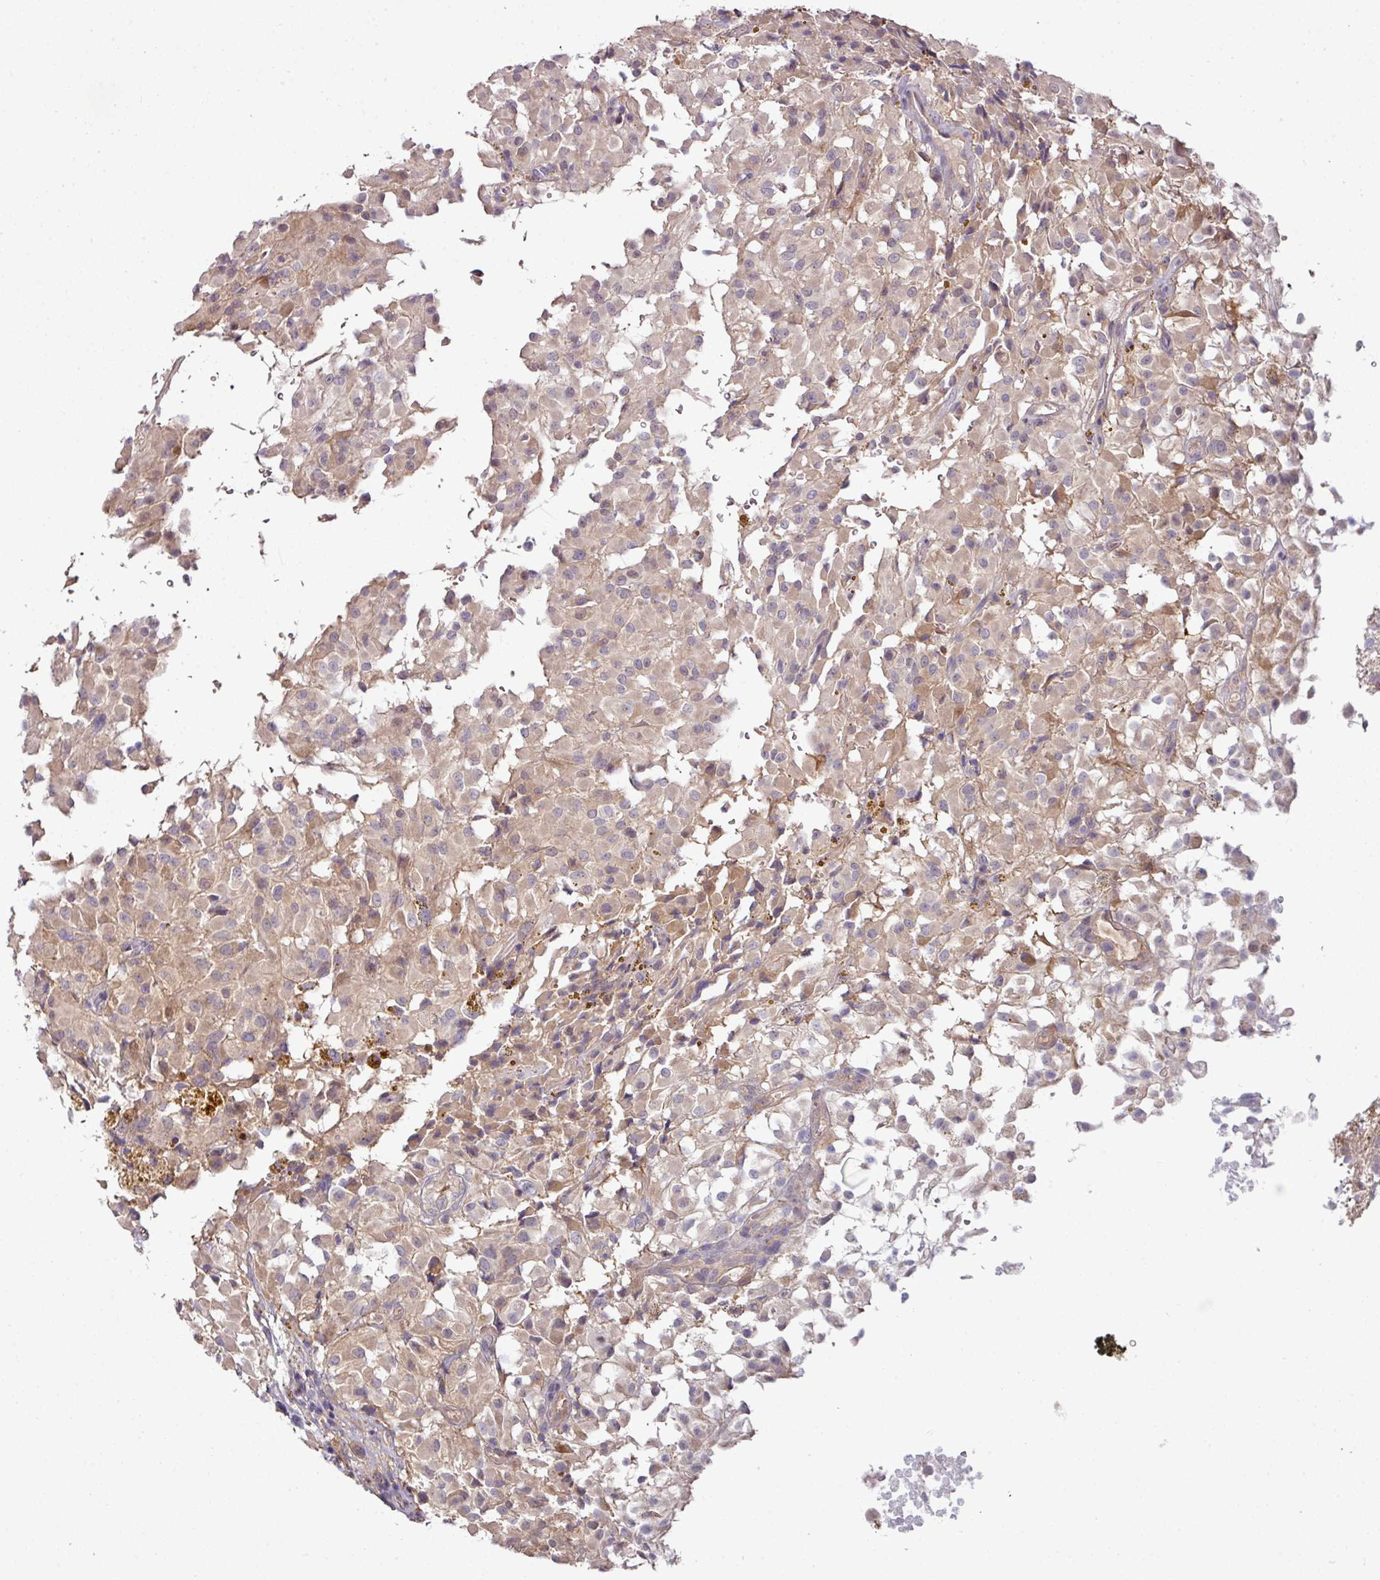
{"staining": {"intensity": "weak", "quantity": "<25%", "location": "cytoplasmic/membranous"}, "tissue": "glioma", "cell_type": "Tumor cells", "image_type": "cancer", "snomed": [{"axis": "morphology", "description": "Glioma, malignant, High grade"}, {"axis": "topography", "description": "Brain"}], "caption": "Image shows no significant protein expression in tumor cells of malignant glioma (high-grade). (DAB immunohistochemistry, high magnification).", "gene": "SLAMF6", "patient": {"sex": "female", "age": 59}}